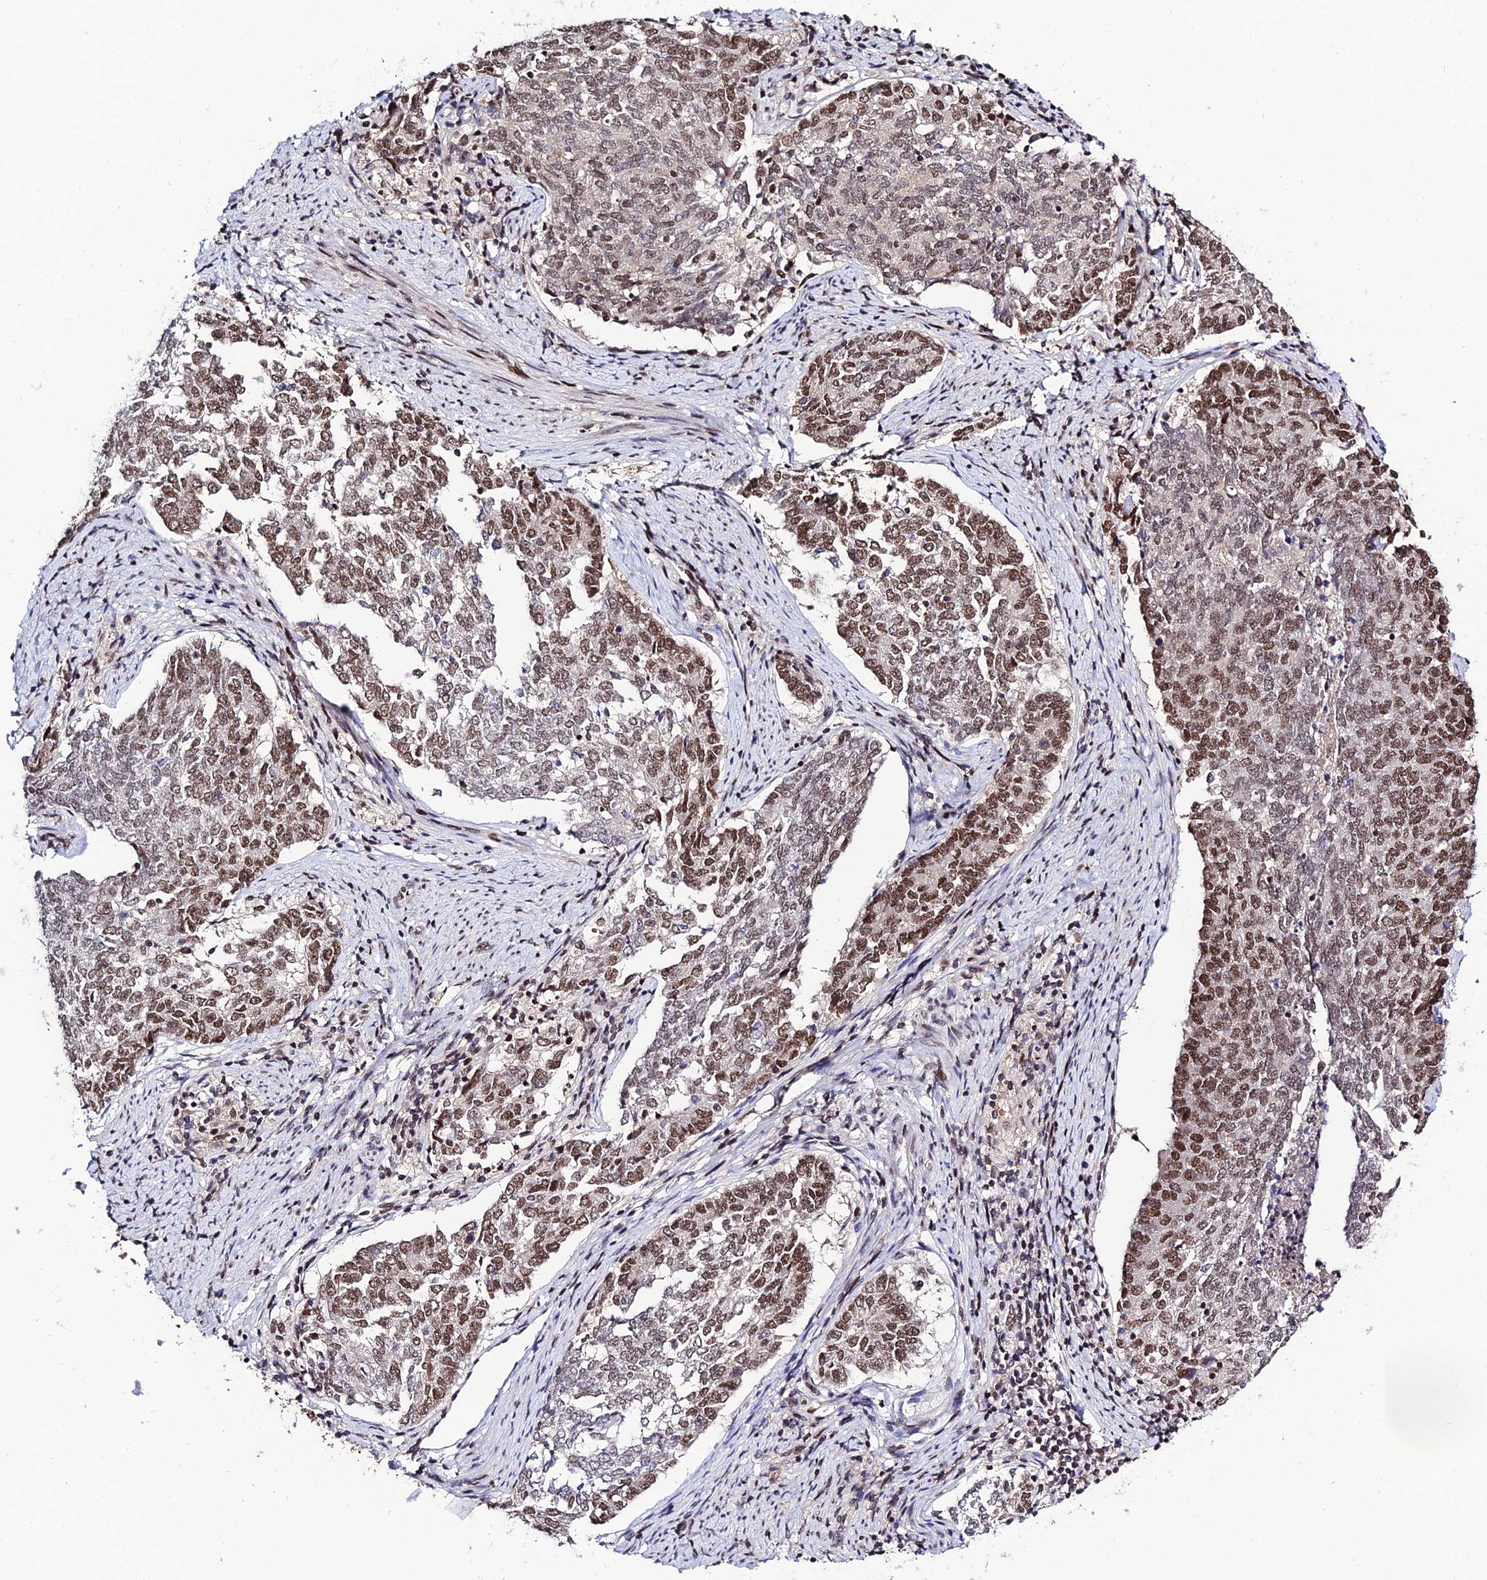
{"staining": {"intensity": "moderate", "quantity": ">75%", "location": "nuclear"}, "tissue": "endometrial cancer", "cell_type": "Tumor cells", "image_type": "cancer", "snomed": [{"axis": "morphology", "description": "Adenocarcinoma, NOS"}, {"axis": "topography", "description": "Endometrium"}], "caption": "Human adenocarcinoma (endometrial) stained with a brown dye shows moderate nuclear positive expression in approximately >75% of tumor cells.", "gene": "SYT15", "patient": {"sex": "female", "age": 80}}